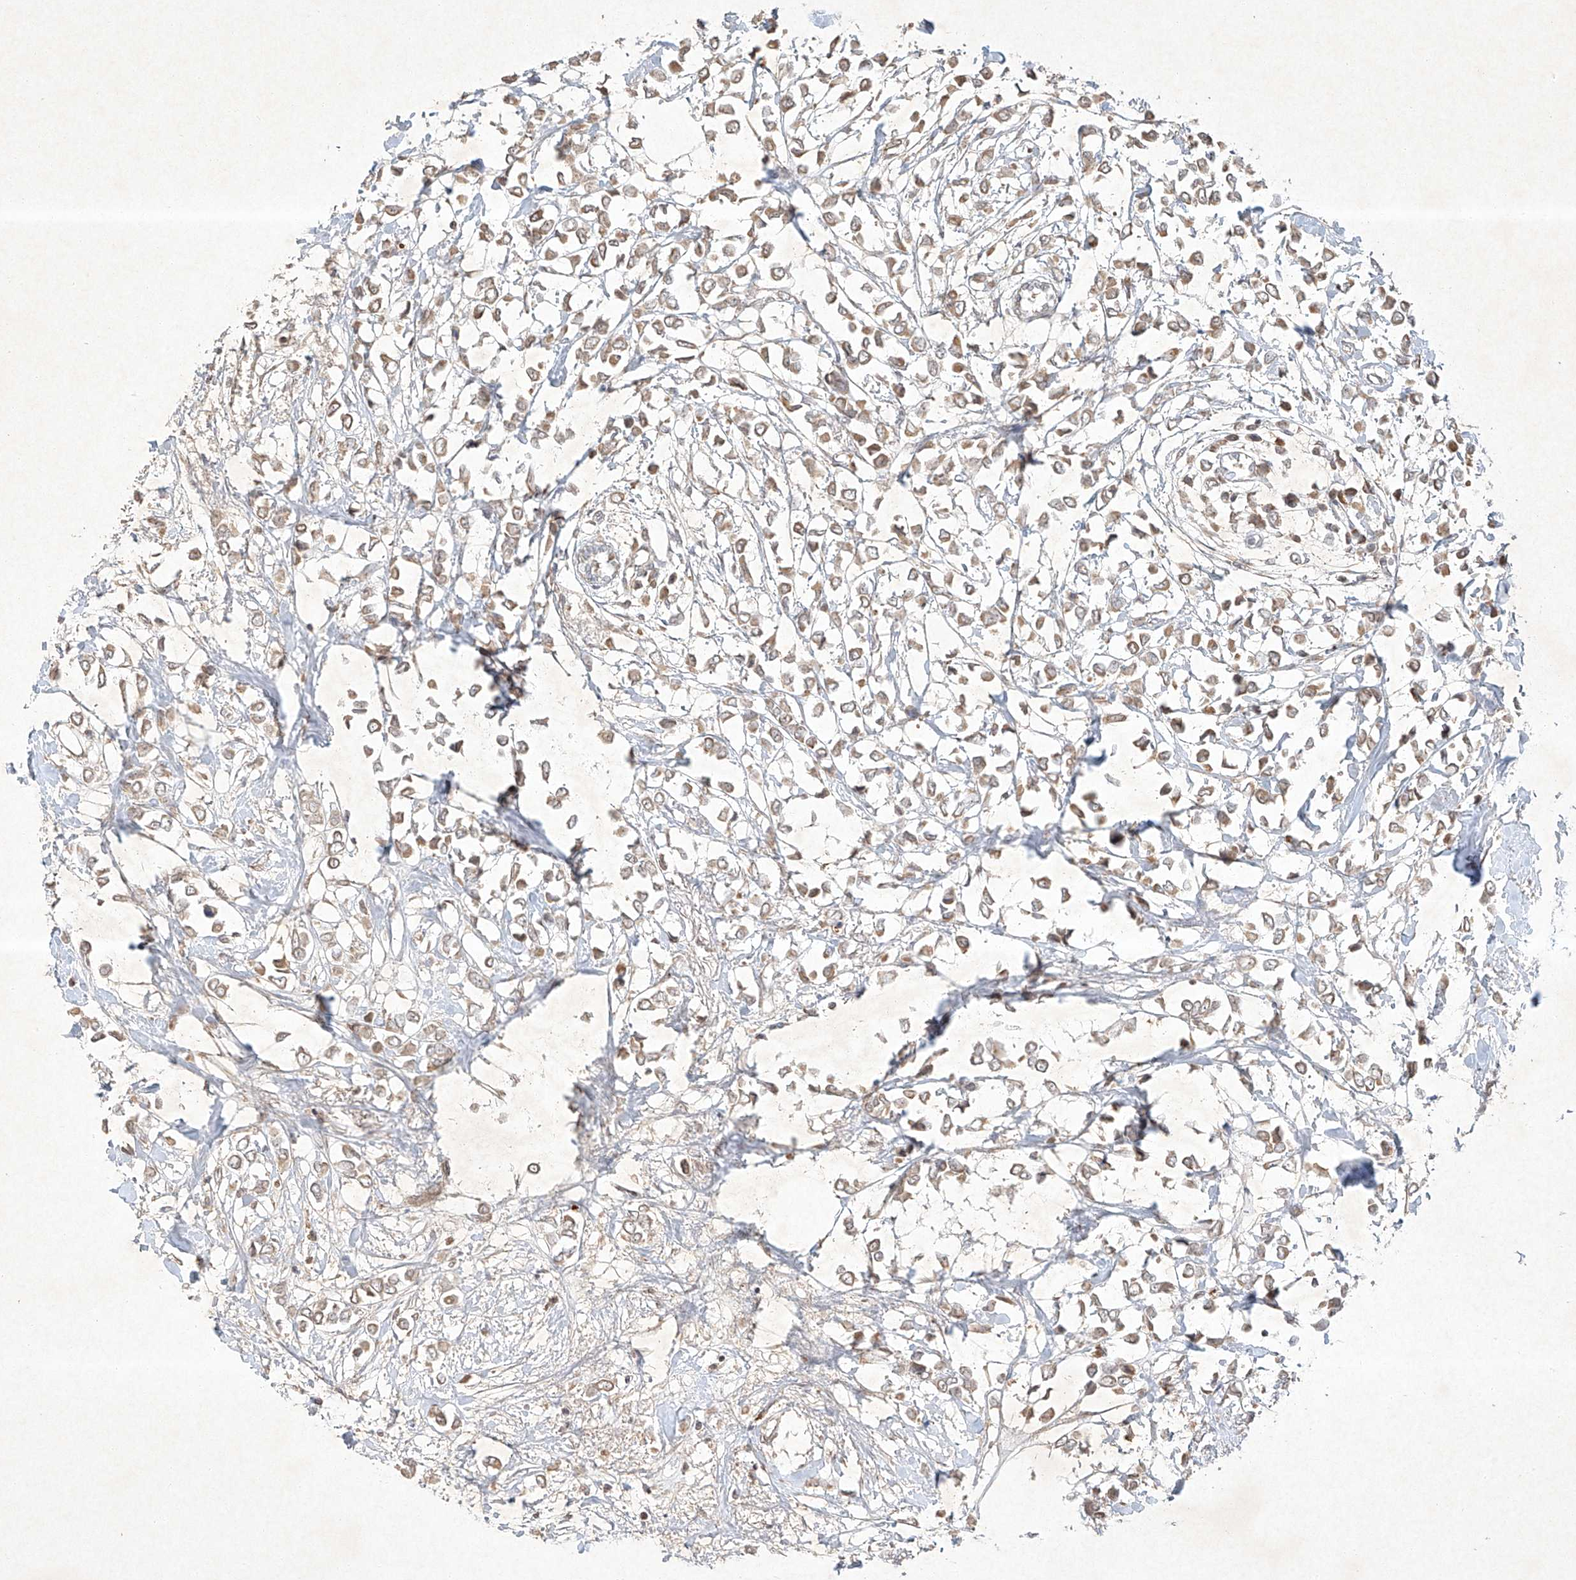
{"staining": {"intensity": "weak", "quantity": ">75%", "location": "cytoplasmic/membranous"}, "tissue": "breast cancer", "cell_type": "Tumor cells", "image_type": "cancer", "snomed": [{"axis": "morphology", "description": "Lobular carcinoma"}, {"axis": "topography", "description": "Breast"}], "caption": "Immunohistochemistry (IHC) photomicrograph of neoplastic tissue: human breast lobular carcinoma stained using immunohistochemistry exhibits low levels of weak protein expression localized specifically in the cytoplasmic/membranous of tumor cells, appearing as a cytoplasmic/membranous brown color.", "gene": "BTRC", "patient": {"sex": "female", "age": 51}}